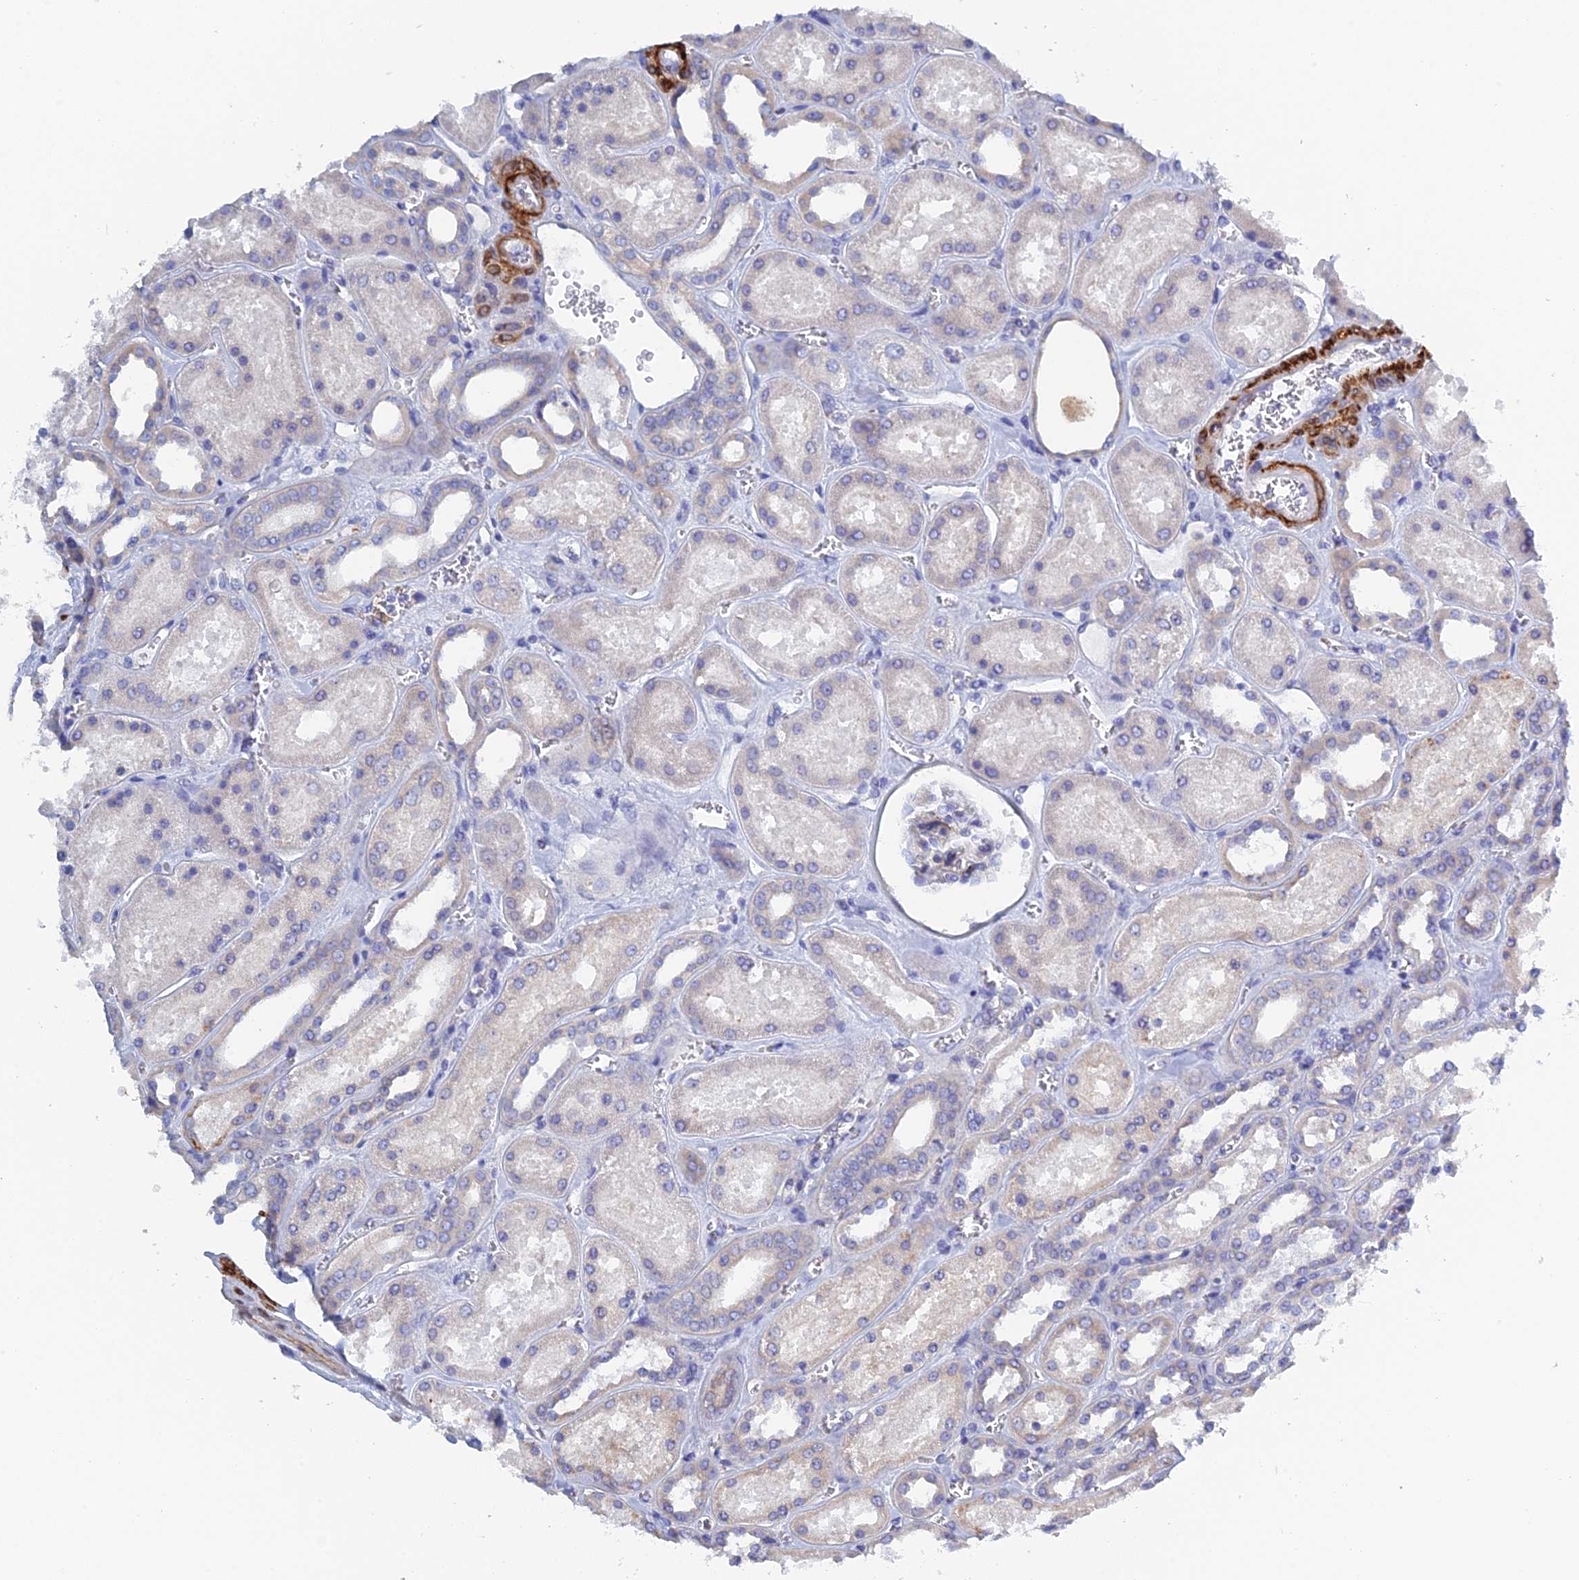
{"staining": {"intensity": "negative", "quantity": "none", "location": "none"}, "tissue": "kidney", "cell_type": "Cells in glomeruli", "image_type": "normal", "snomed": [{"axis": "morphology", "description": "Normal tissue, NOS"}, {"axis": "morphology", "description": "Adenocarcinoma, NOS"}, {"axis": "topography", "description": "Kidney"}], "caption": "Protein analysis of normal kidney demonstrates no significant expression in cells in glomeruli.", "gene": "PCDHA8", "patient": {"sex": "female", "age": 68}}